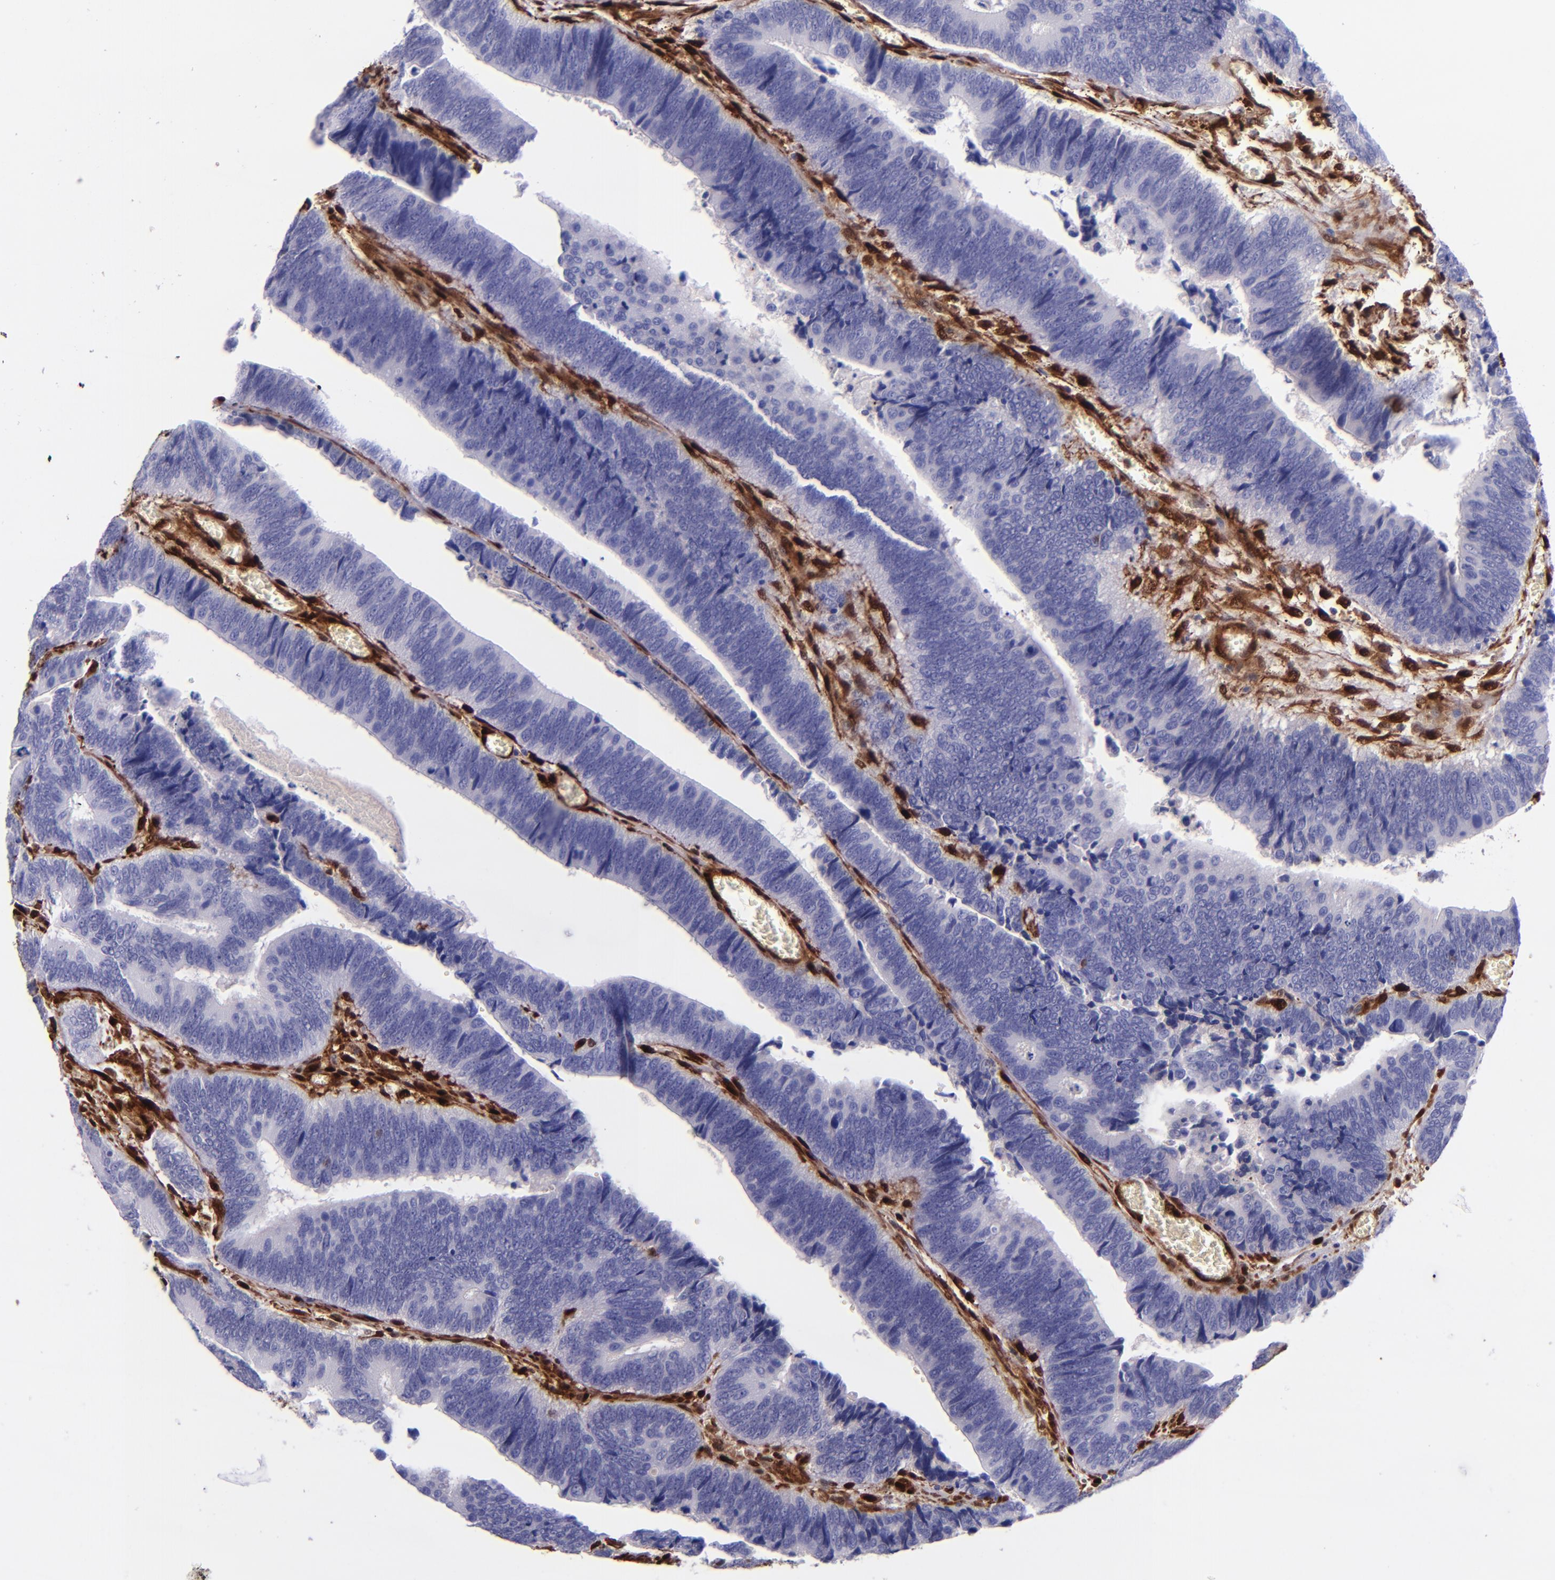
{"staining": {"intensity": "negative", "quantity": "none", "location": "none"}, "tissue": "colorectal cancer", "cell_type": "Tumor cells", "image_type": "cancer", "snomed": [{"axis": "morphology", "description": "Adenocarcinoma, NOS"}, {"axis": "topography", "description": "Colon"}], "caption": "Immunohistochemical staining of human adenocarcinoma (colorectal) reveals no significant expression in tumor cells.", "gene": "LGALS1", "patient": {"sex": "male", "age": 72}}